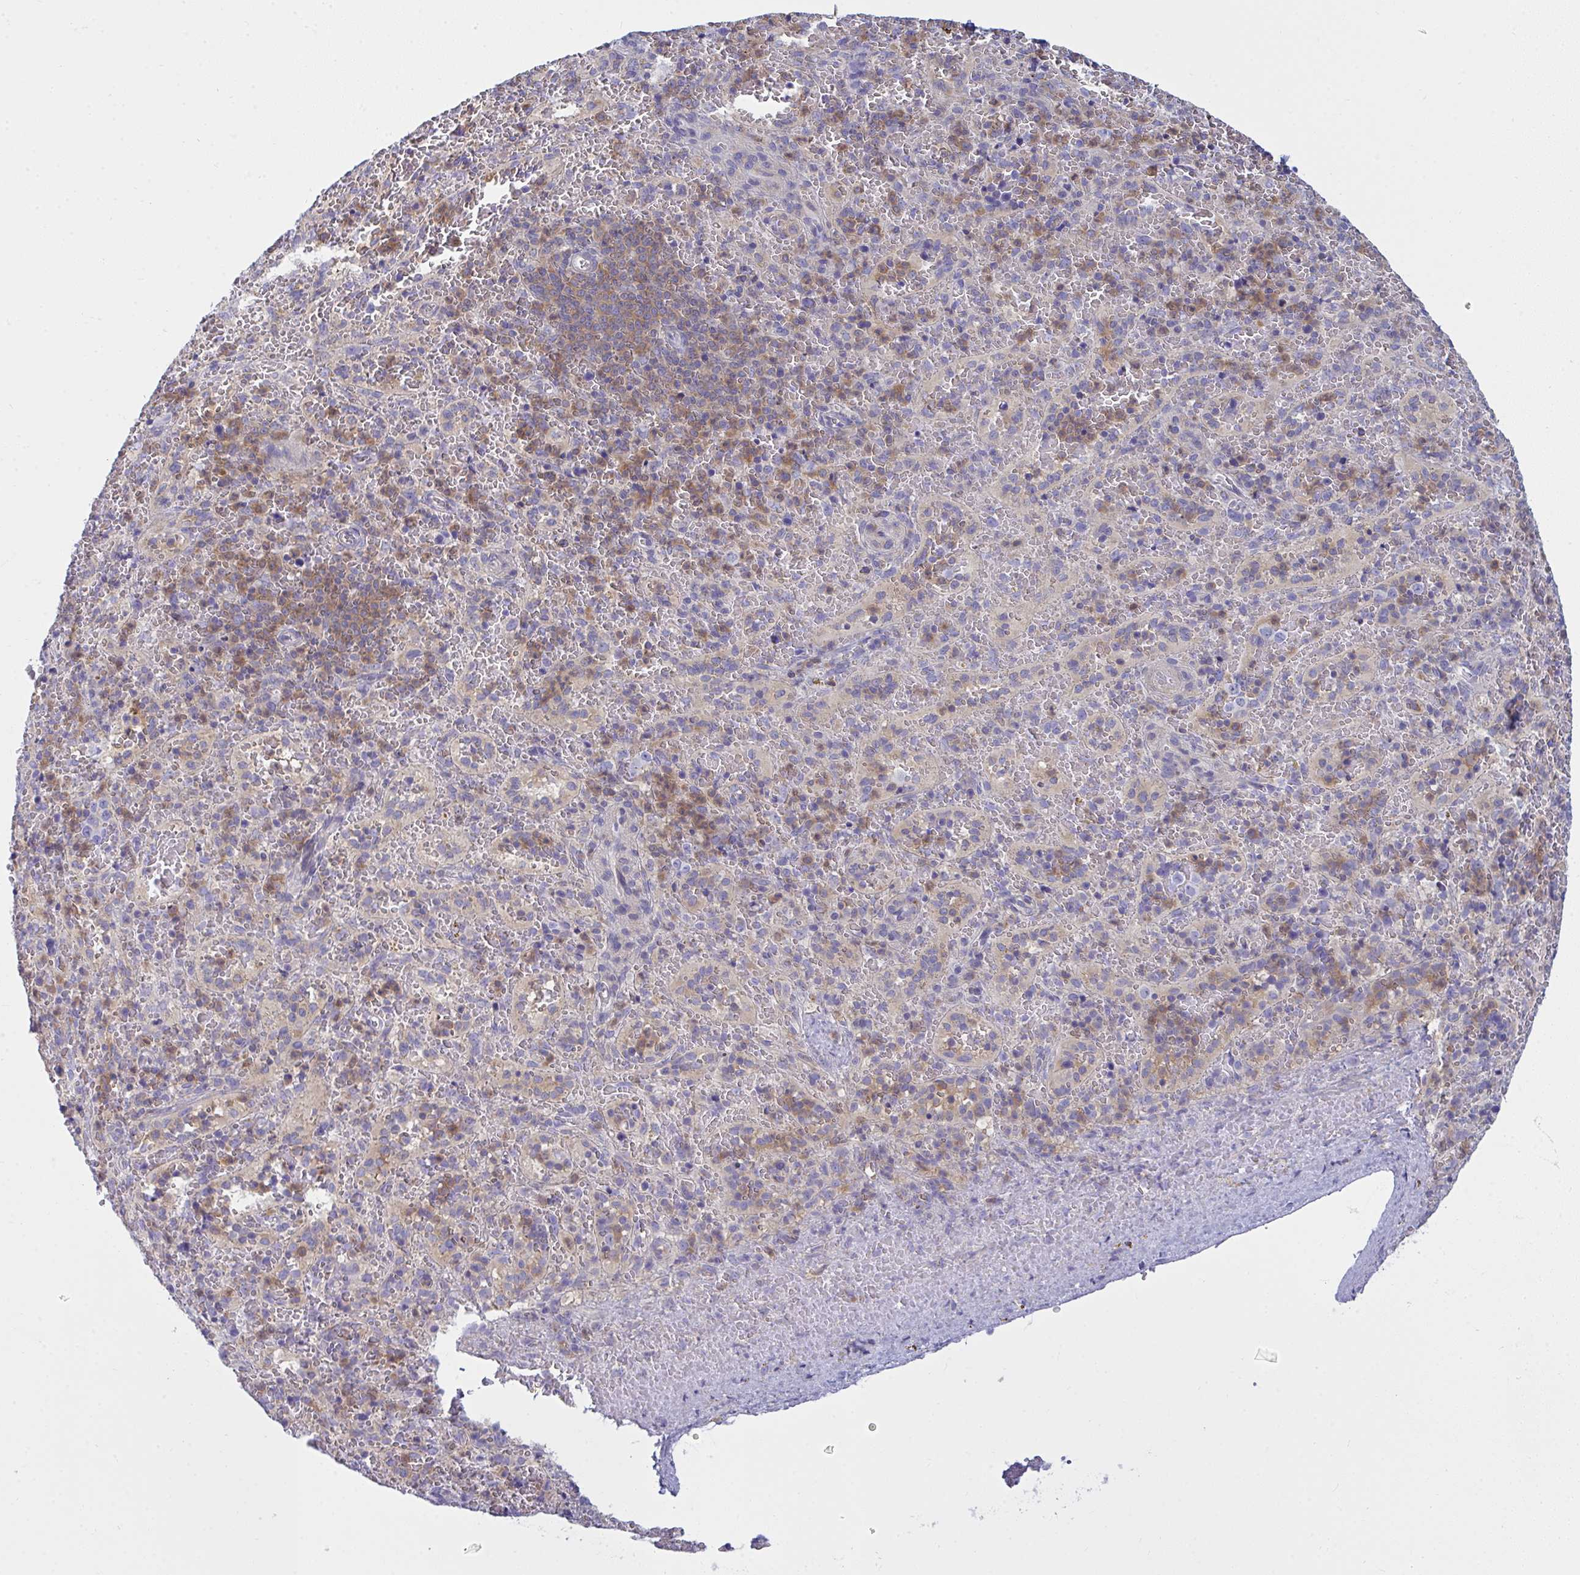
{"staining": {"intensity": "moderate", "quantity": "<25%", "location": "cytoplasmic/membranous"}, "tissue": "spleen", "cell_type": "Cells in red pulp", "image_type": "normal", "snomed": [{"axis": "morphology", "description": "Normal tissue, NOS"}, {"axis": "topography", "description": "Spleen"}], "caption": "Spleen stained with DAB (3,3'-diaminobenzidine) IHC shows low levels of moderate cytoplasmic/membranous positivity in approximately <25% of cells in red pulp. The protein of interest is stained brown, and the nuclei are stained in blue (DAB IHC with brightfield microscopy, high magnification).", "gene": "SLC30A6", "patient": {"sex": "female", "age": 50}}